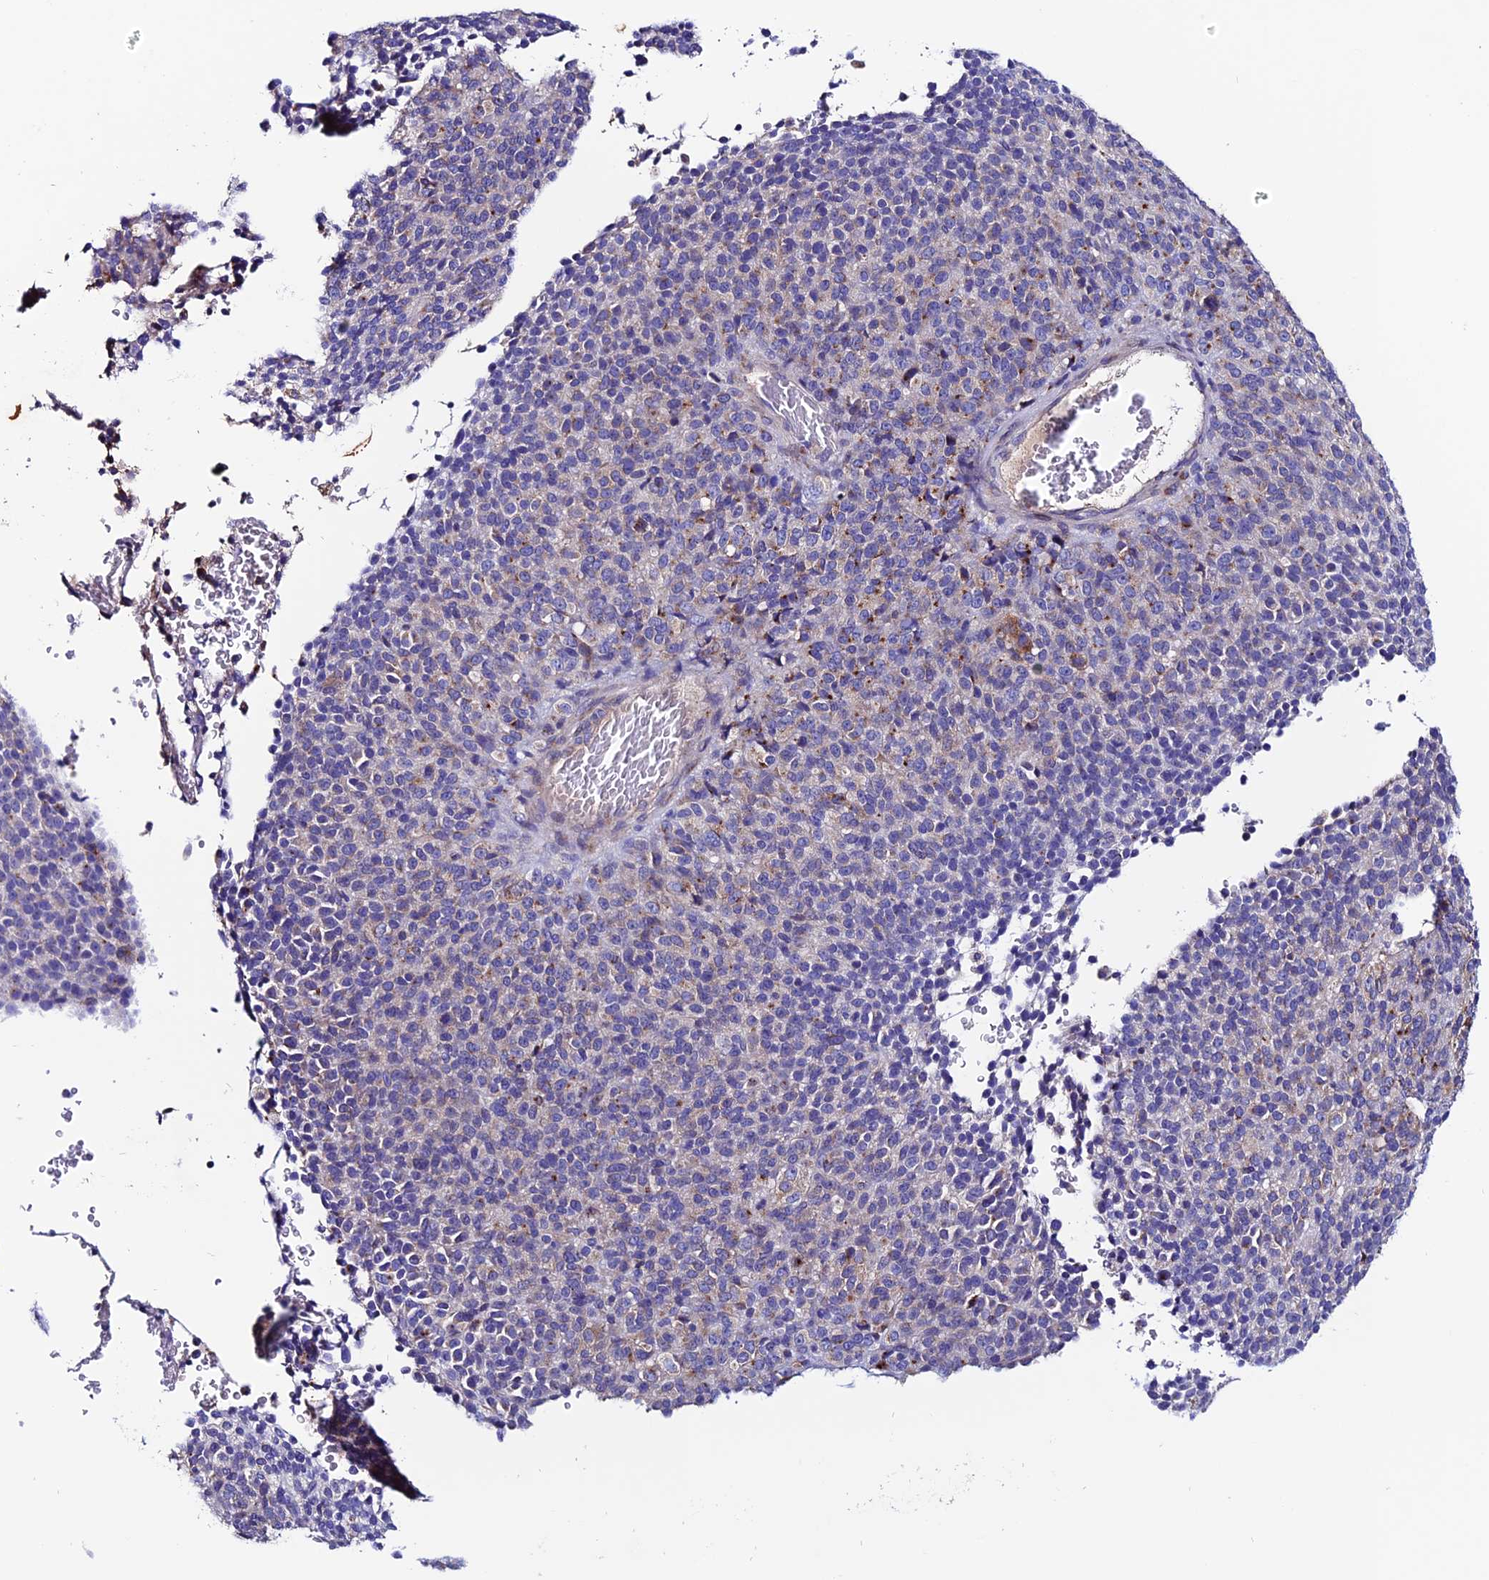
{"staining": {"intensity": "moderate", "quantity": "<25%", "location": "cytoplasmic/membranous"}, "tissue": "melanoma", "cell_type": "Tumor cells", "image_type": "cancer", "snomed": [{"axis": "morphology", "description": "Malignant melanoma, Metastatic site"}, {"axis": "topography", "description": "Brain"}], "caption": "A high-resolution micrograph shows immunohistochemistry staining of malignant melanoma (metastatic site), which reveals moderate cytoplasmic/membranous expression in about <25% of tumor cells.", "gene": "OR51Q1", "patient": {"sex": "female", "age": 56}}